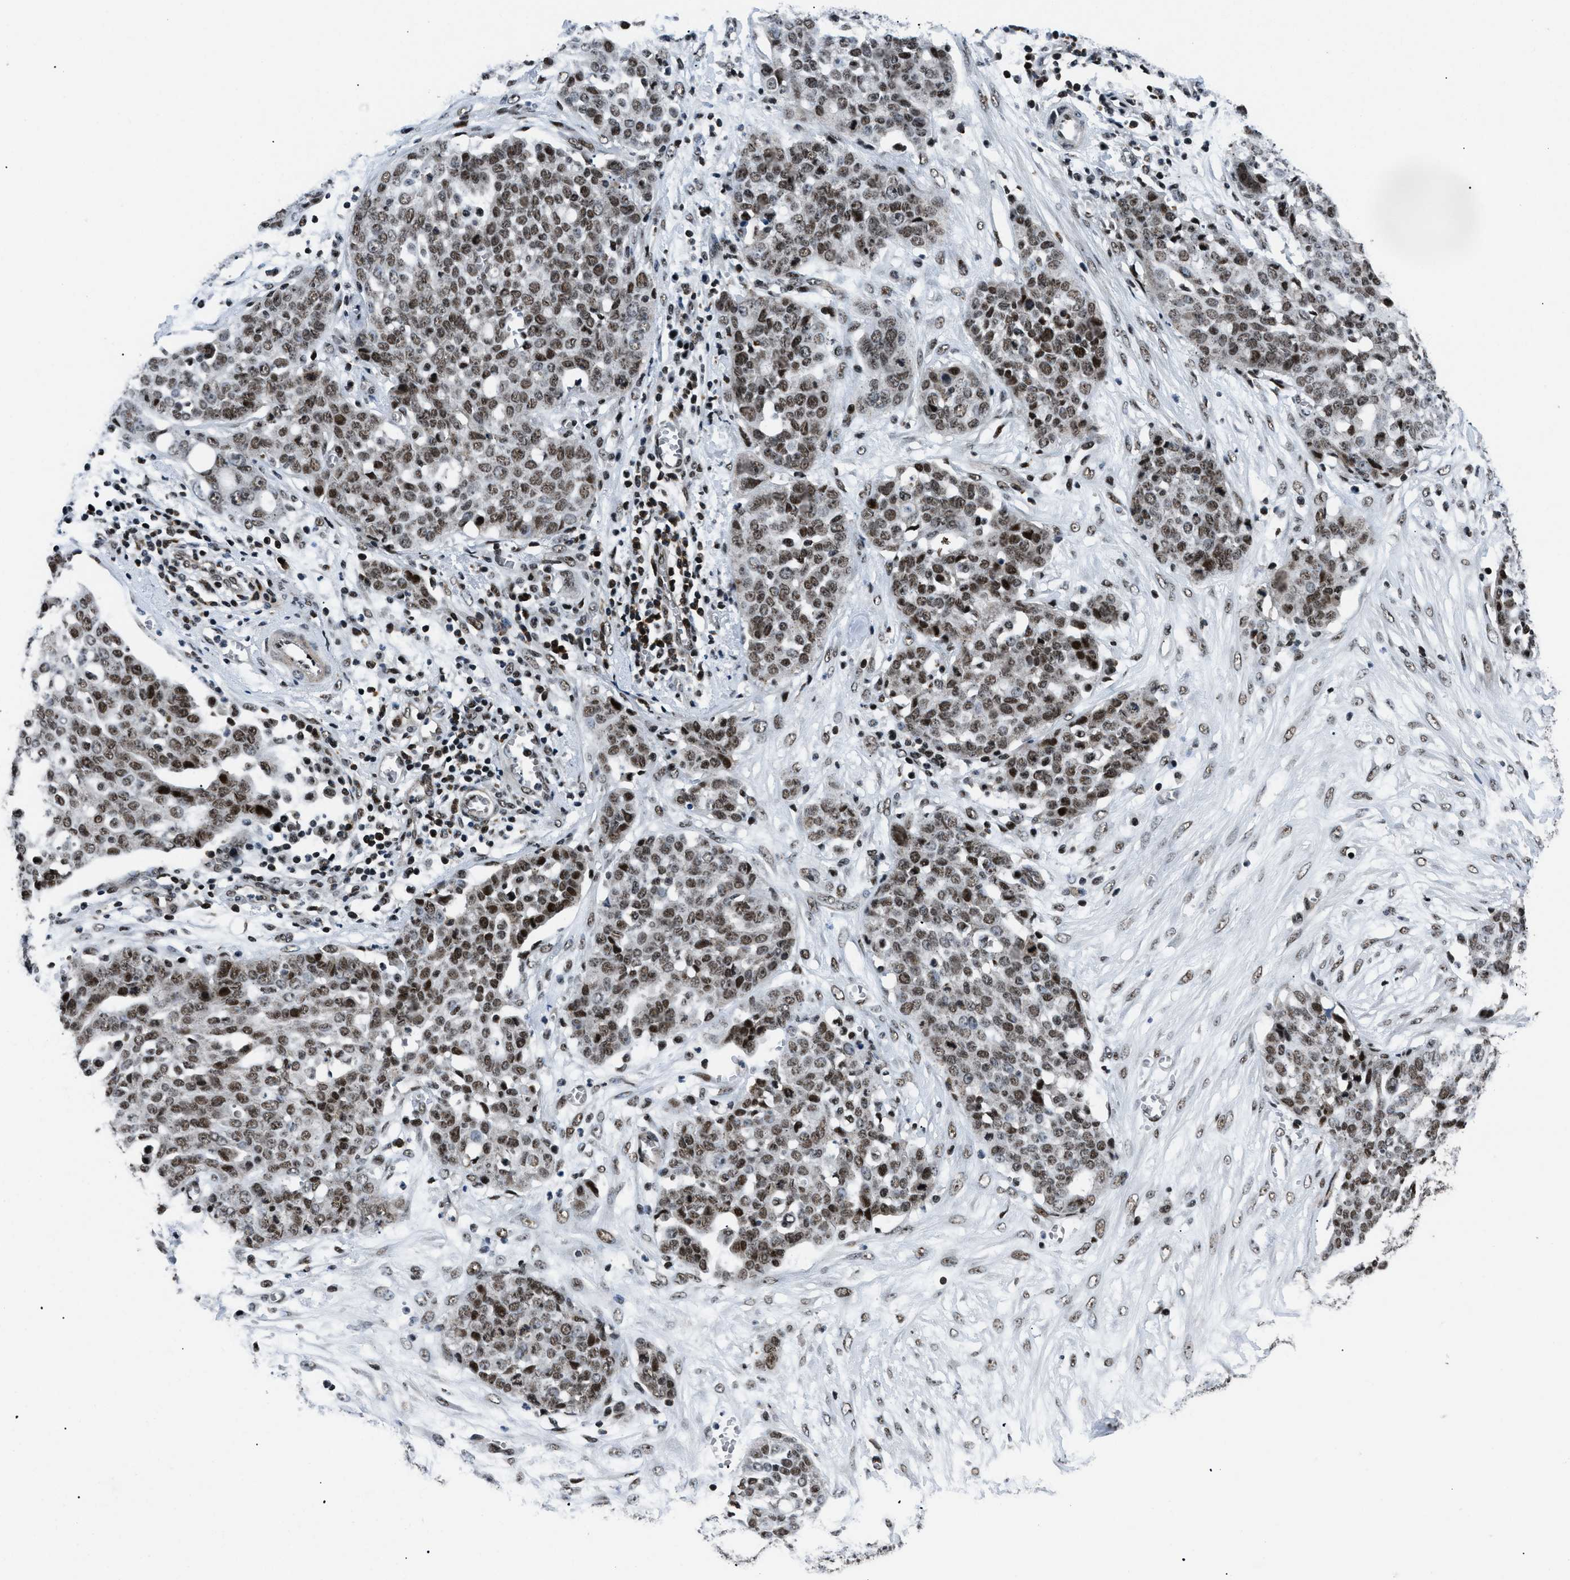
{"staining": {"intensity": "strong", "quantity": ">75%", "location": "nuclear"}, "tissue": "ovarian cancer", "cell_type": "Tumor cells", "image_type": "cancer", "snomed": [{"axis": "morphology", "description": "Cystadenocarcinoma, serous, NOS"}, {"axis": "topography", "description": "Soft tissue"}, {"axis": "topography", "description": "Ovary"}], "caption": "Ovarian cancer (serous cystadenocarcinoma) stained with IHC shows strong nuclear positivity in approximately >75% of tumor cells.", "gene": "SMARCB1", "patient": {"sex": "female", "age": 57}}